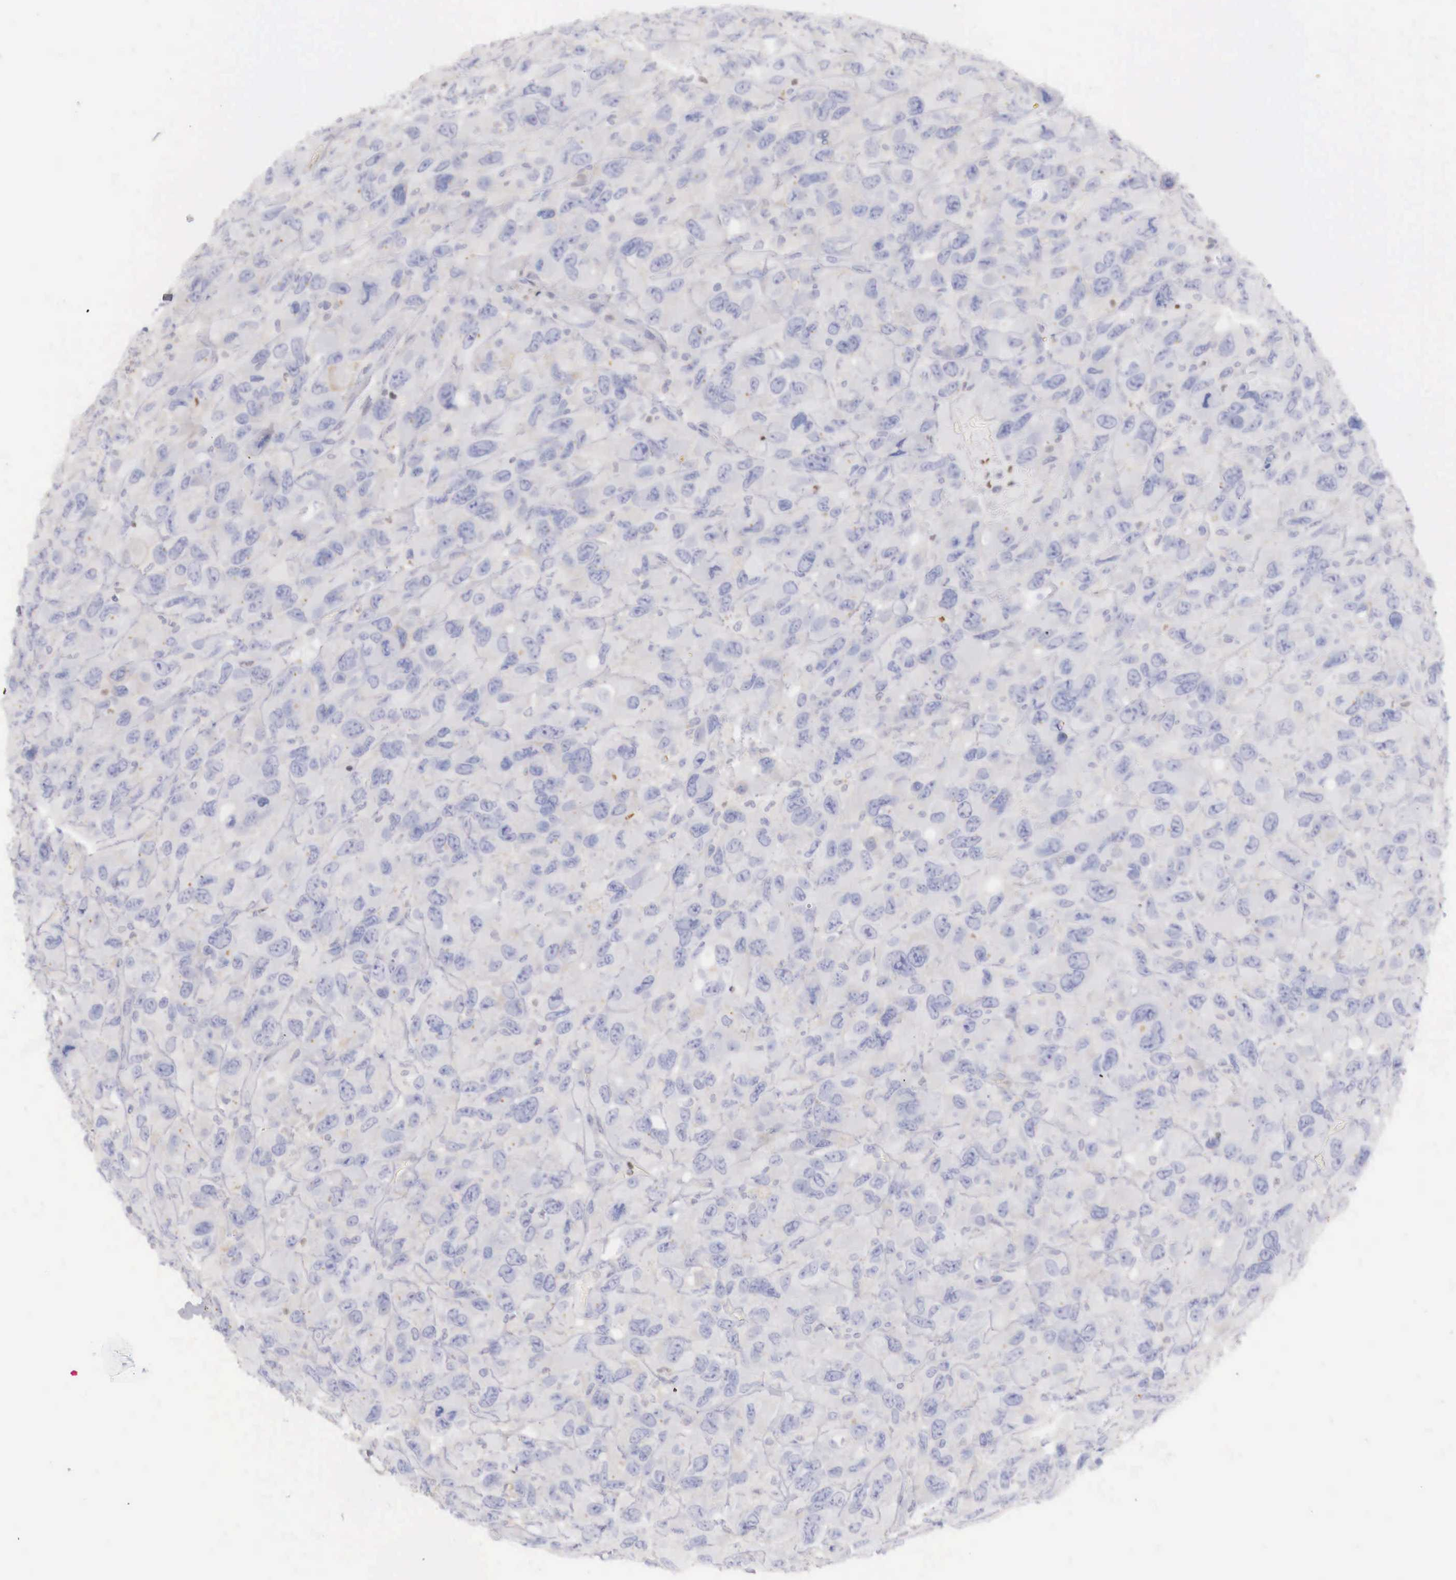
{"staining": {"intensity": "negative", "quantity": "none", "location": "none"}, "tissue": "renal cancer", "cell_type": "Tumor cells", "image_type": "cancer", "snomed": [{"axis": "morphology", "description": "Adenocarcinoma, NOS"}, {"axis": "topography", "description": "Kidney"}], "caption": "The micrograph reveals no significant staining in tumor cells of adenocarcinoma (renal). Brightfield microscopy of IHC stained with DAB (brown) and hematoxylin (blue), captured at high magnification.", "gene": "TRIM13", "patient": {"sex": "male", "age": 79}}